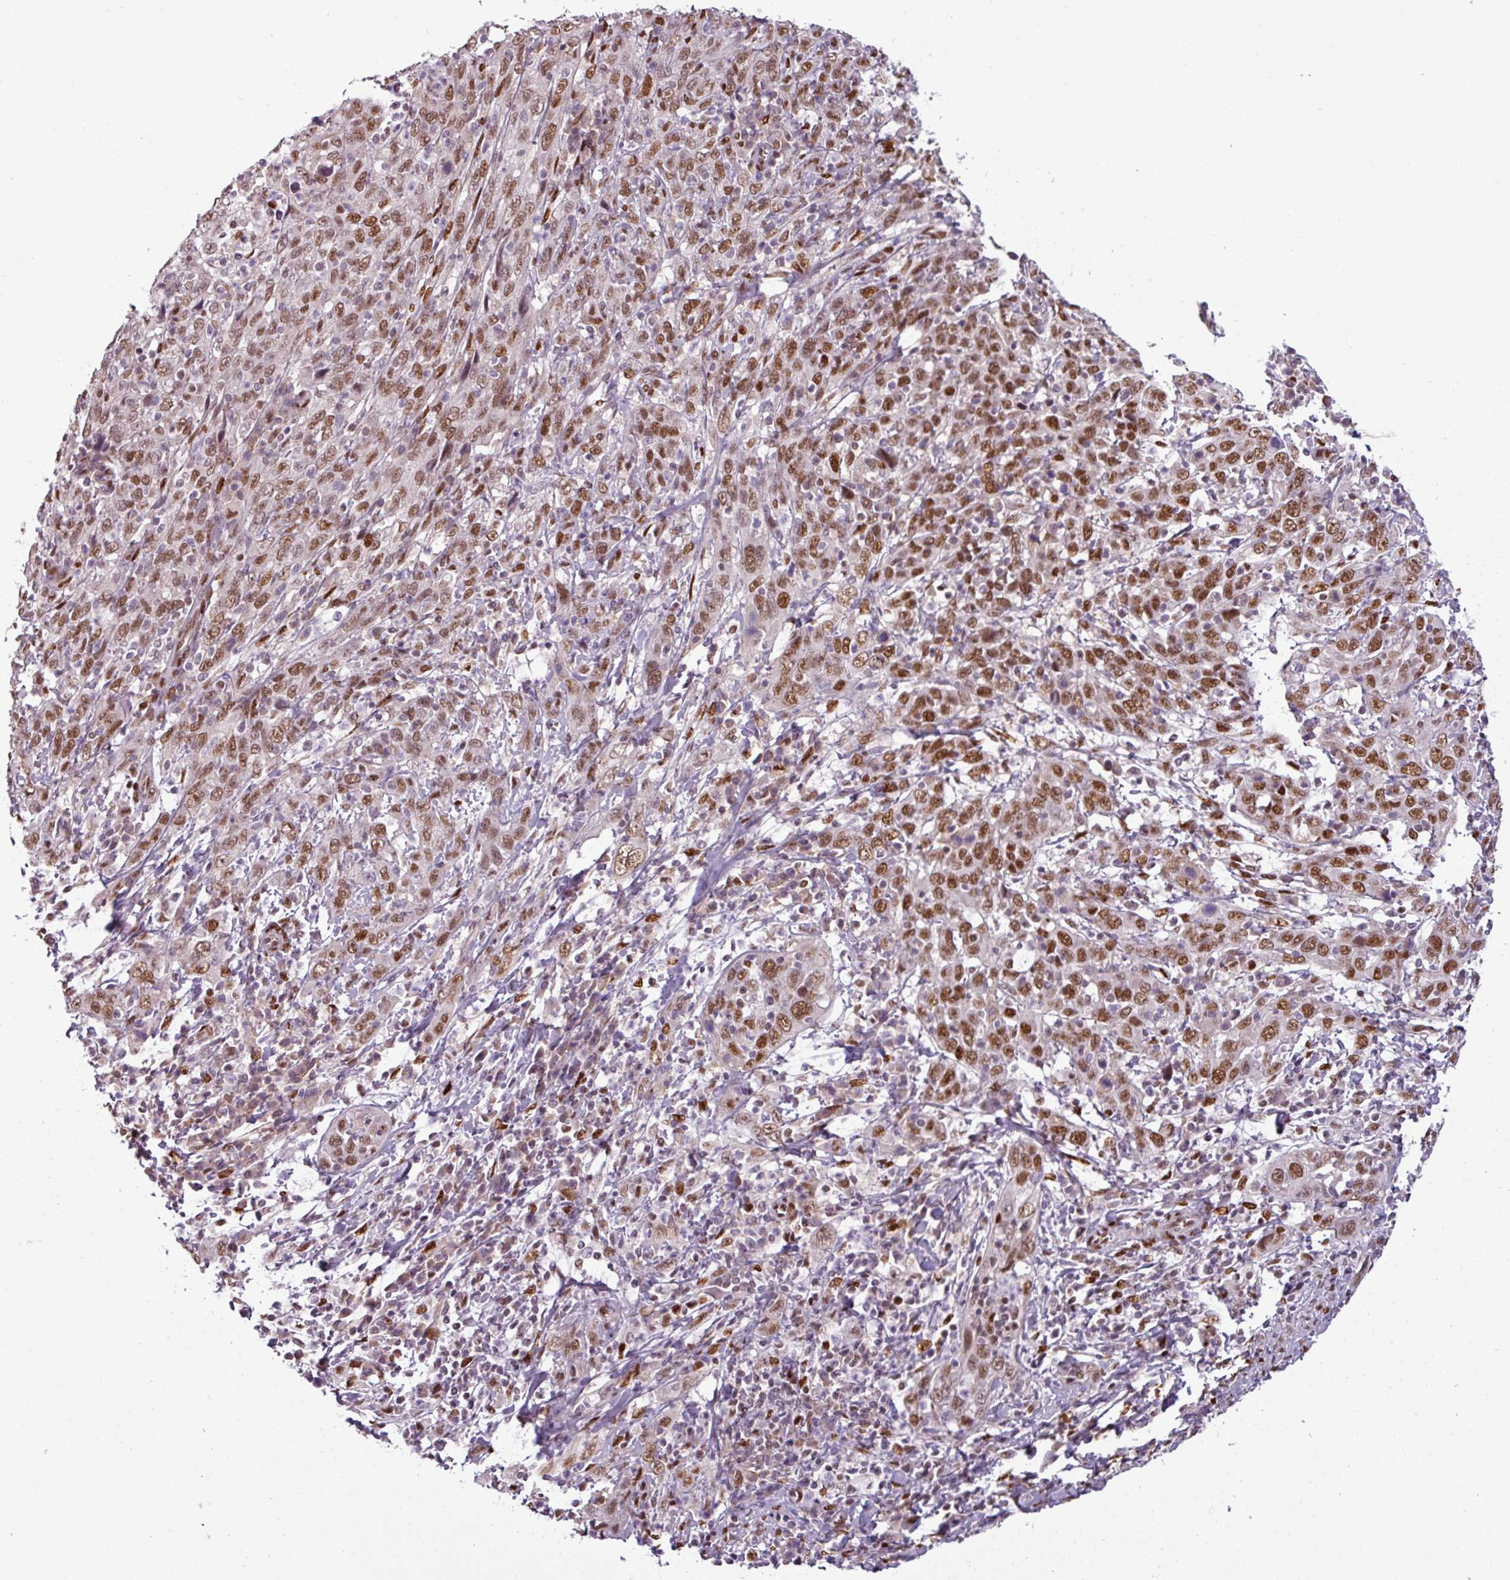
{"staining": {"intensity": "moderate", "quantity": ">75%", "location": "nuclear"}, "tissue": "cervical cancer", "cell_type": "Tumor cells", "image_type": "cancer", "snomed": [{"axis": "morphology", "description": "Squamous cell carcinoma, NOS"}, {"axis": "topography", "description": "Cervix"}], "caption": "Brown immunohistochemical staining in human squamous cell carcinoma (cervical) reveals moderate nuclear staining in about >75% of tumor cells.", "gene": "IRF2BPL", "patient": {"sex": "female", "age": 46}}